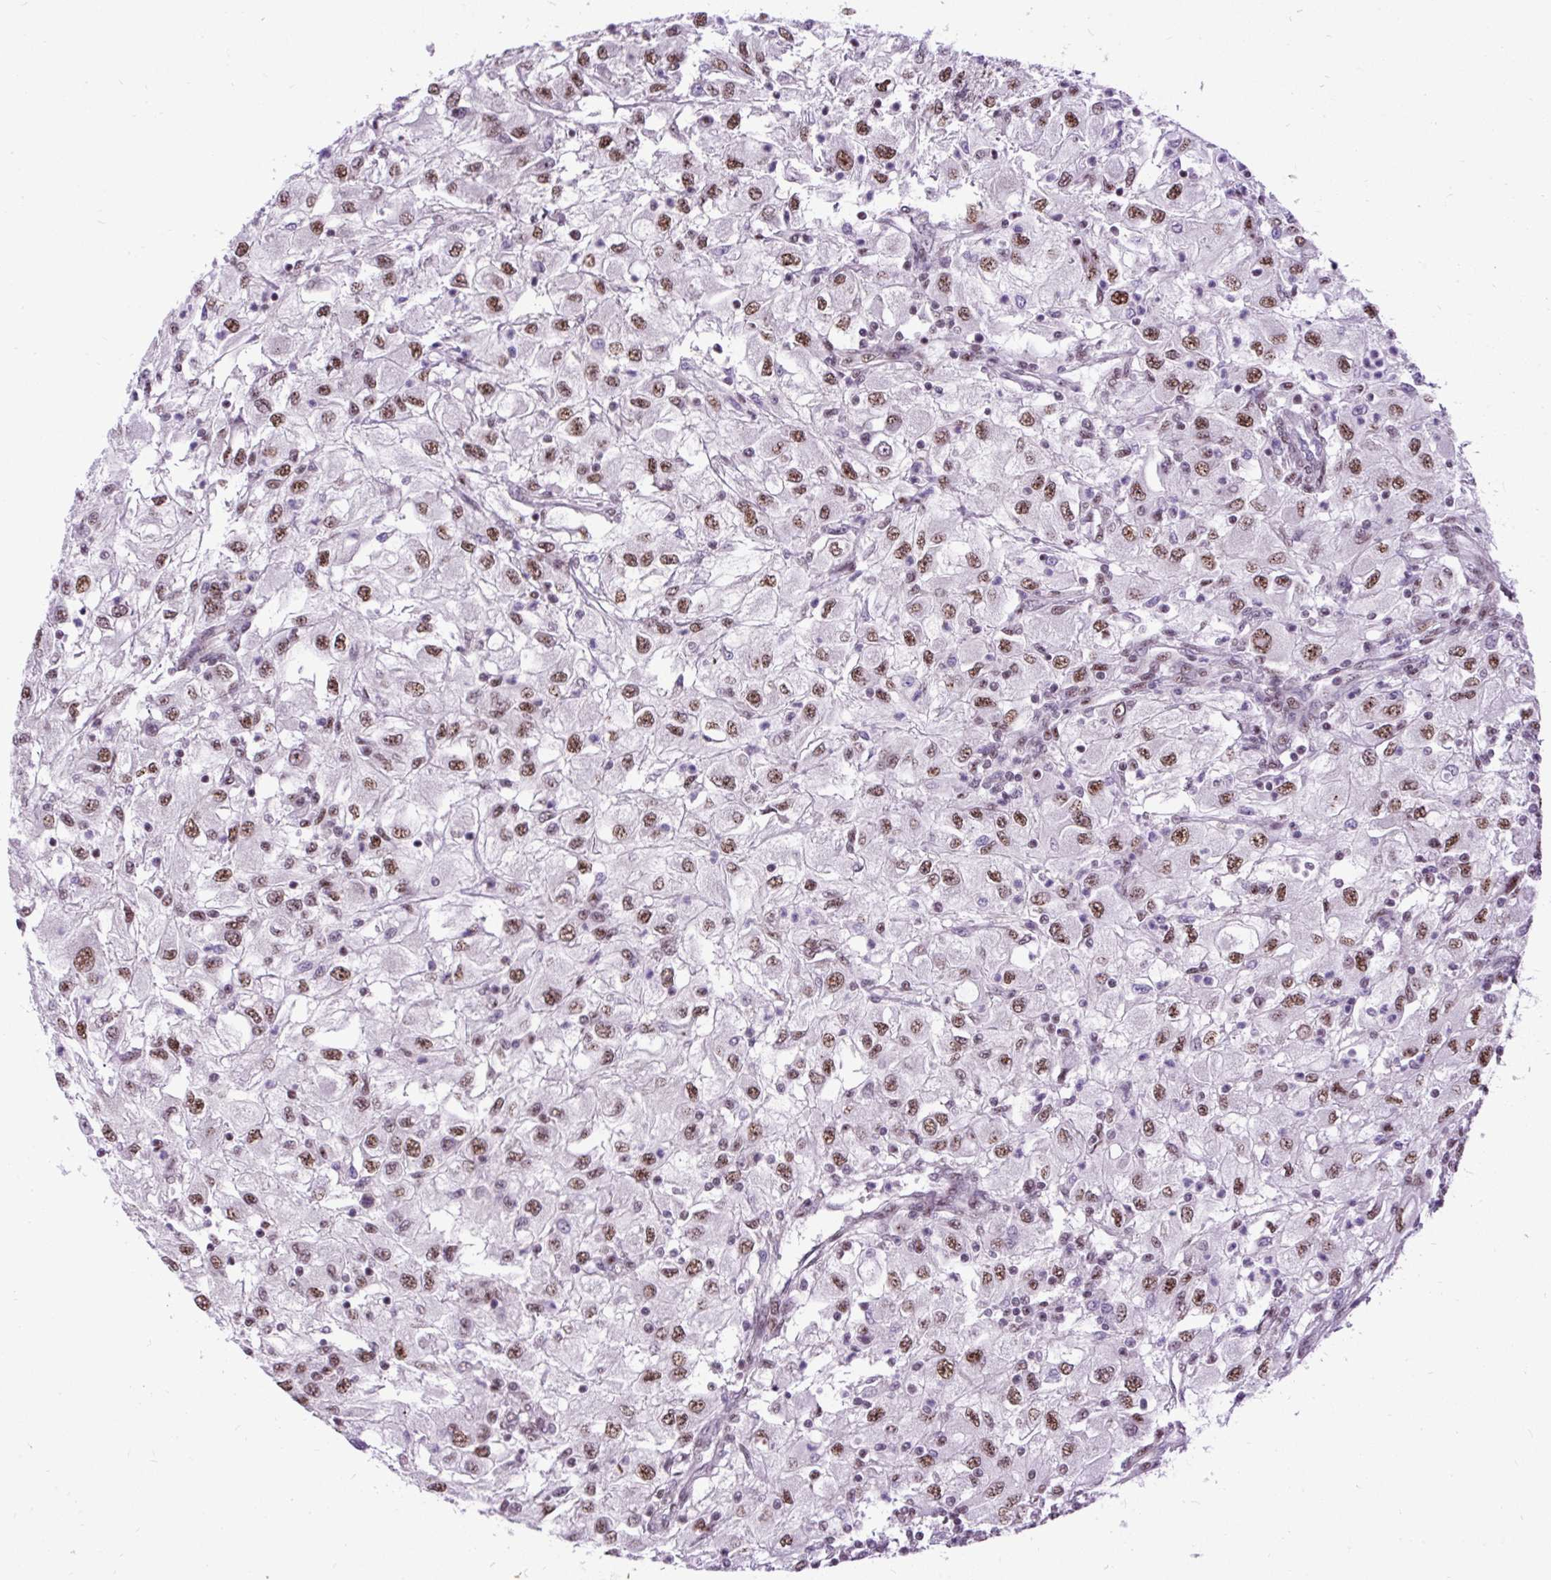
{"staining": {"intensity": "moderate", "quantity": ">75%", "location": "nuclear"}, "tissue": "renal cancer", "cell_type": "Tumor cells", "image_type": "cancer", "snomed": [{"axis": "morphology", "description": "Adenocarcinoma, NOS"}, {"axis": "topography", "description": "Kidney"}], "caption": "Immunohistochemistry (IHC) micrograph of human adenocarcinoma (renal) stained for a protein (brown), which displays medium levels of moderate nuclear staining in about >75% of tumor cells.", "gene": "SMC5", "patient": {"sex": "female", "age": 67}}